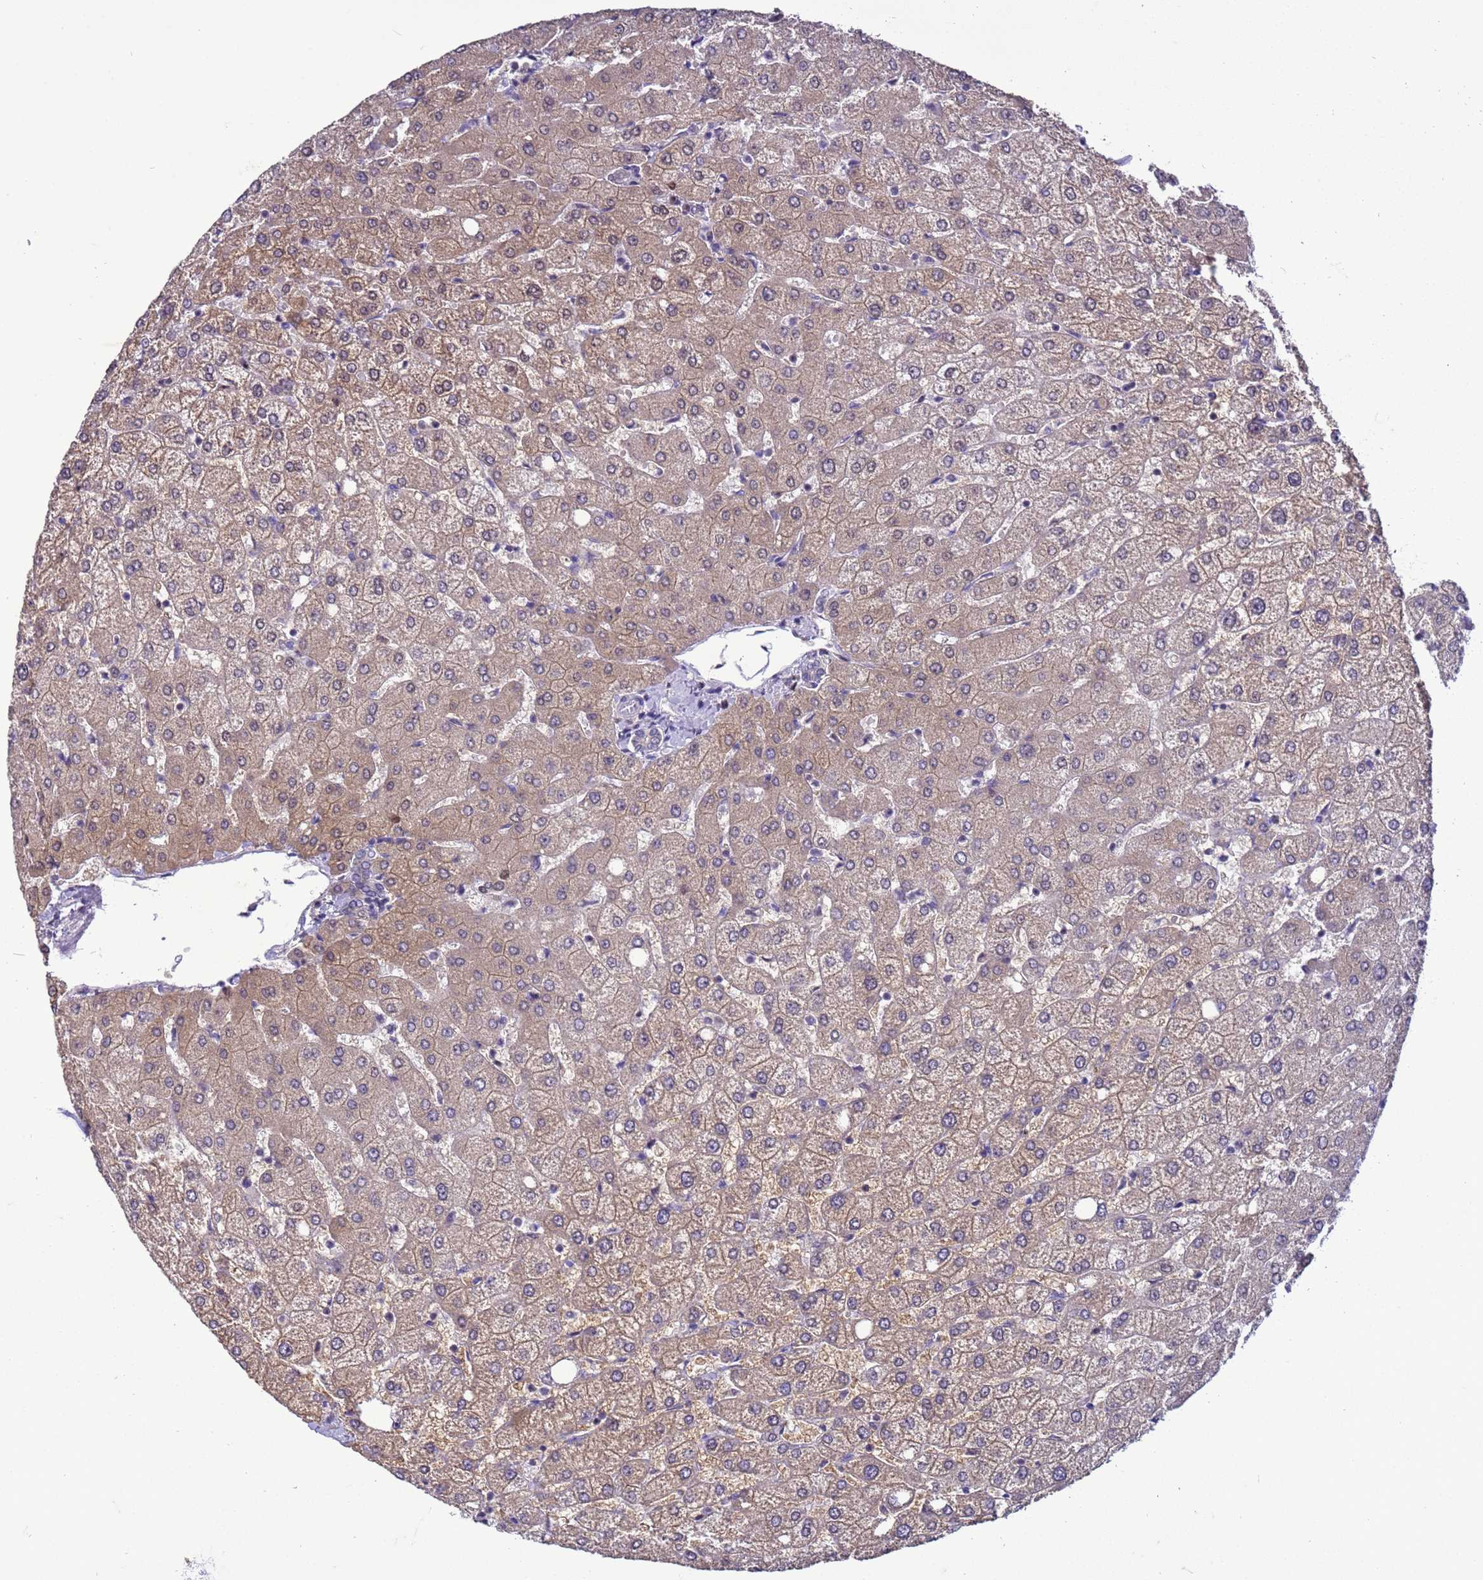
{"staining": {"intensity": "negative", "quantity": "none", "location": "none"}, "tissue": "liver", "cell_type": "Cholangiocytes", "image_type": "normal", "snomed": [{"axis": "morphology", "description": "Normal tissue, NOS"}, {"axis": "topography", "description": "Liver"}], "caption": "The photomicrograph reveals no significant staining in cholangiocytes of liver. (Brightfield microscopy of DAB IHC at high magnification).", "gene": "DDI2", "patient": {"sex": "female", "age": 54}}